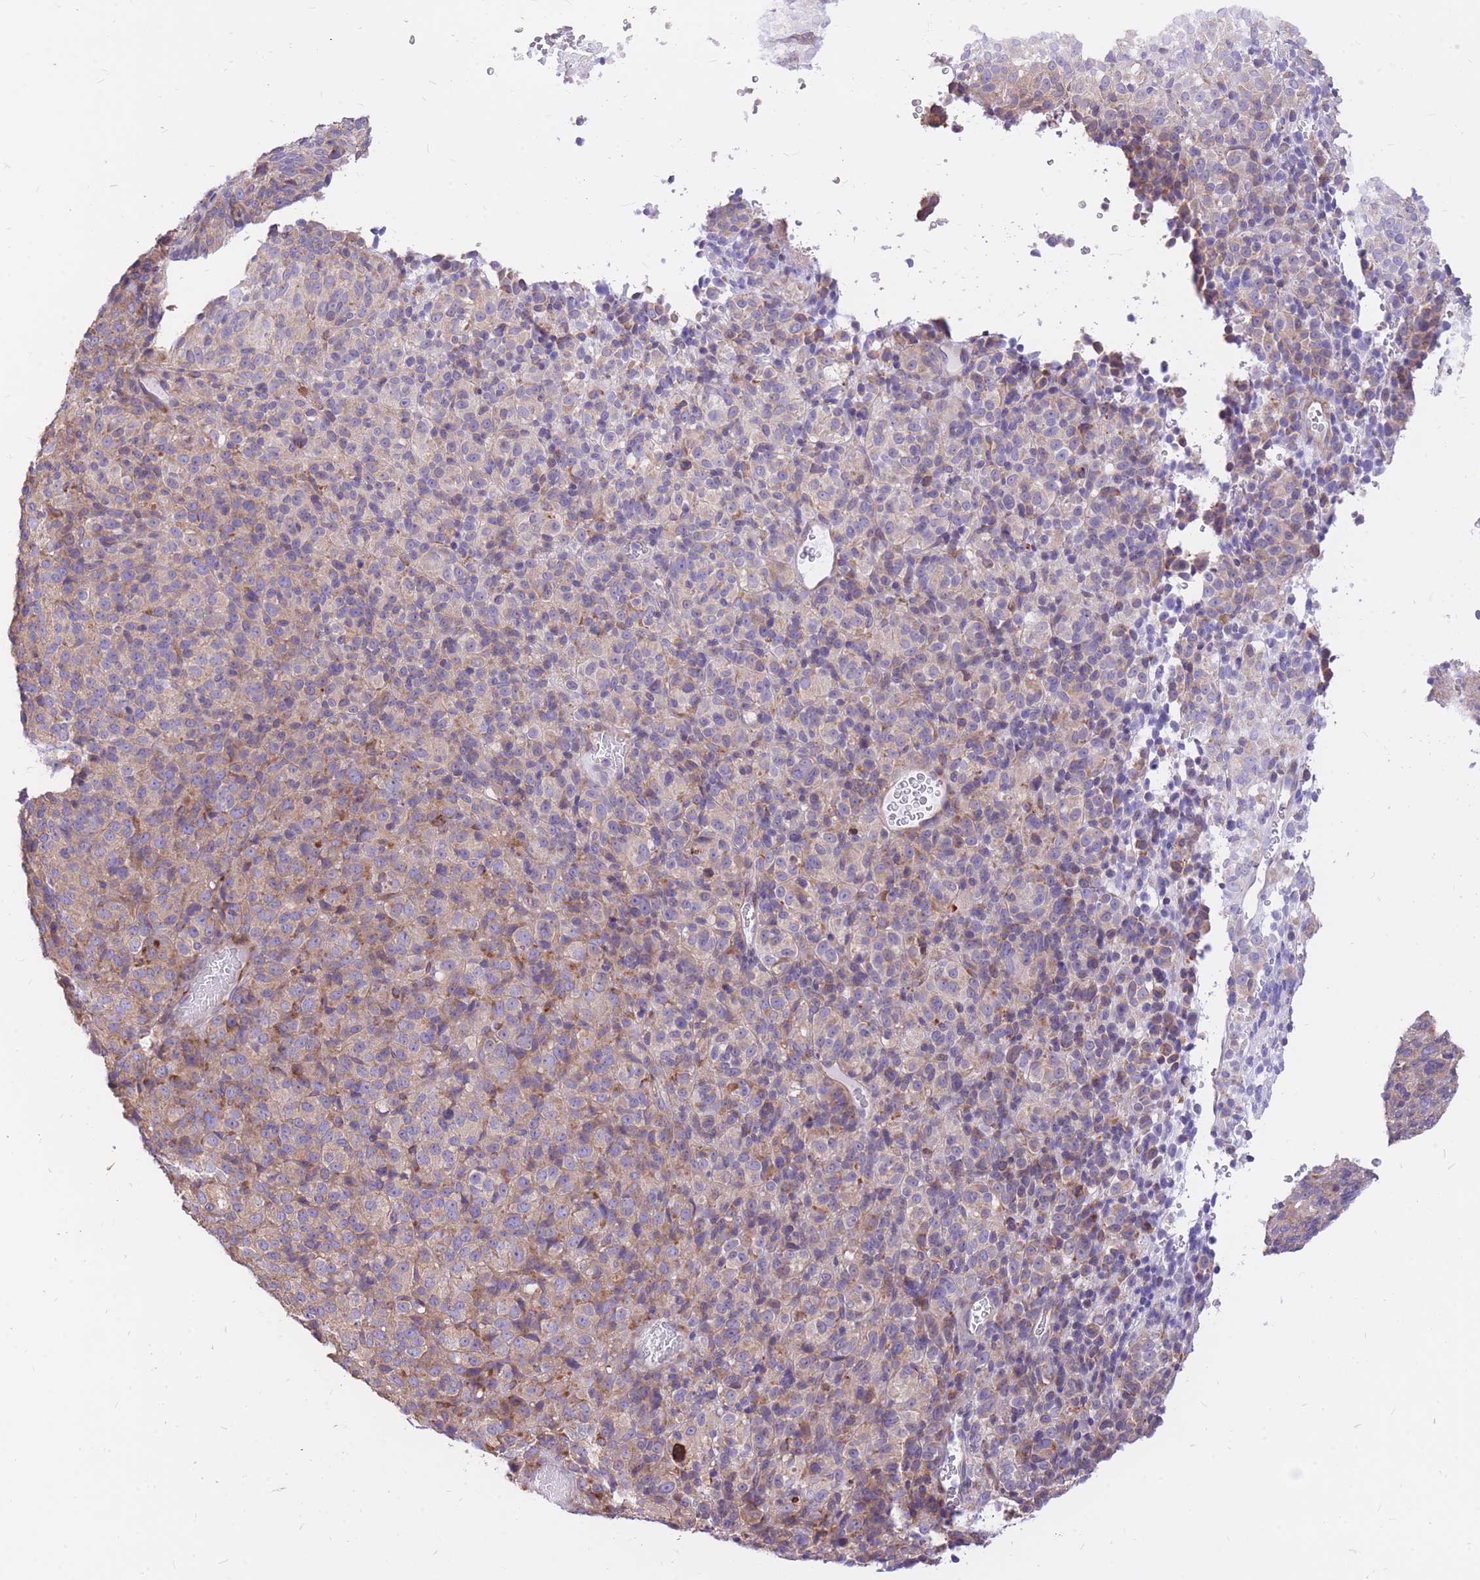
{"staining": {"intensity": "weak", "quantity": "<25%", "location": "cytoplasmic/membranous"}, "tissue": "melanoma", "cell_type": "Tumor cells", "image_type": "cancer", "snomed": [{"axis": "morphology", "description": "Malignant melanoma, Metastatic site"}, {"axis": "topography", "description": "Brain"}], "caption": "Melanoma was stained to show a protein in brown. There is no significant expression in tumor cells.", "gene": "GBP7", "patient": {"sex": "female", "age": 56}}